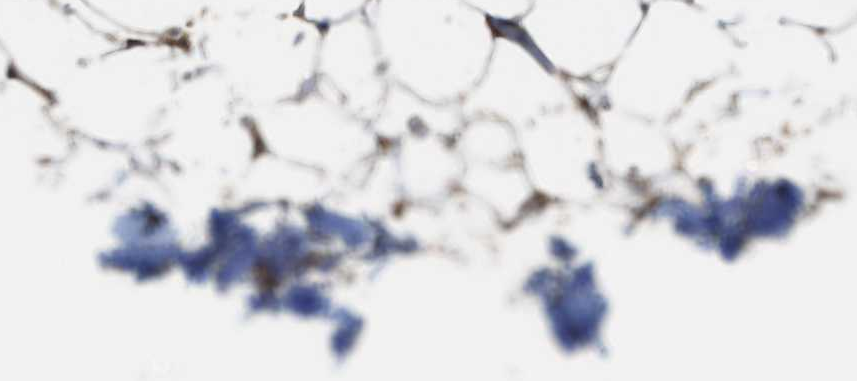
{"staining": {"intensity": "moderate", "quantity": ">75%", "location": "cytoplasmic/membranous"}, "tissue": "adipose tissue", "cell_type": "Adipocytes", "image_type": "normal", "snomed": [{"axis": "morphology", "description": "Normal tissue, NOS"}, {"axis": "topography", "description": "Breast"}, {"axis": "topography", "description": "Adipose tissue"}], "caption": "Immunohistochemical staining of normal human adipose tissue displays moderate cytoplasmic/membranous protein expression in approximately >75% of adipocytes. The staining is performed using DAB brown chromogen to label protein expression. The nuclei are counter-stained blue using hematoxylin.", "gene": "DDHD2", "patient": {"sex": "female", "age": 25}}